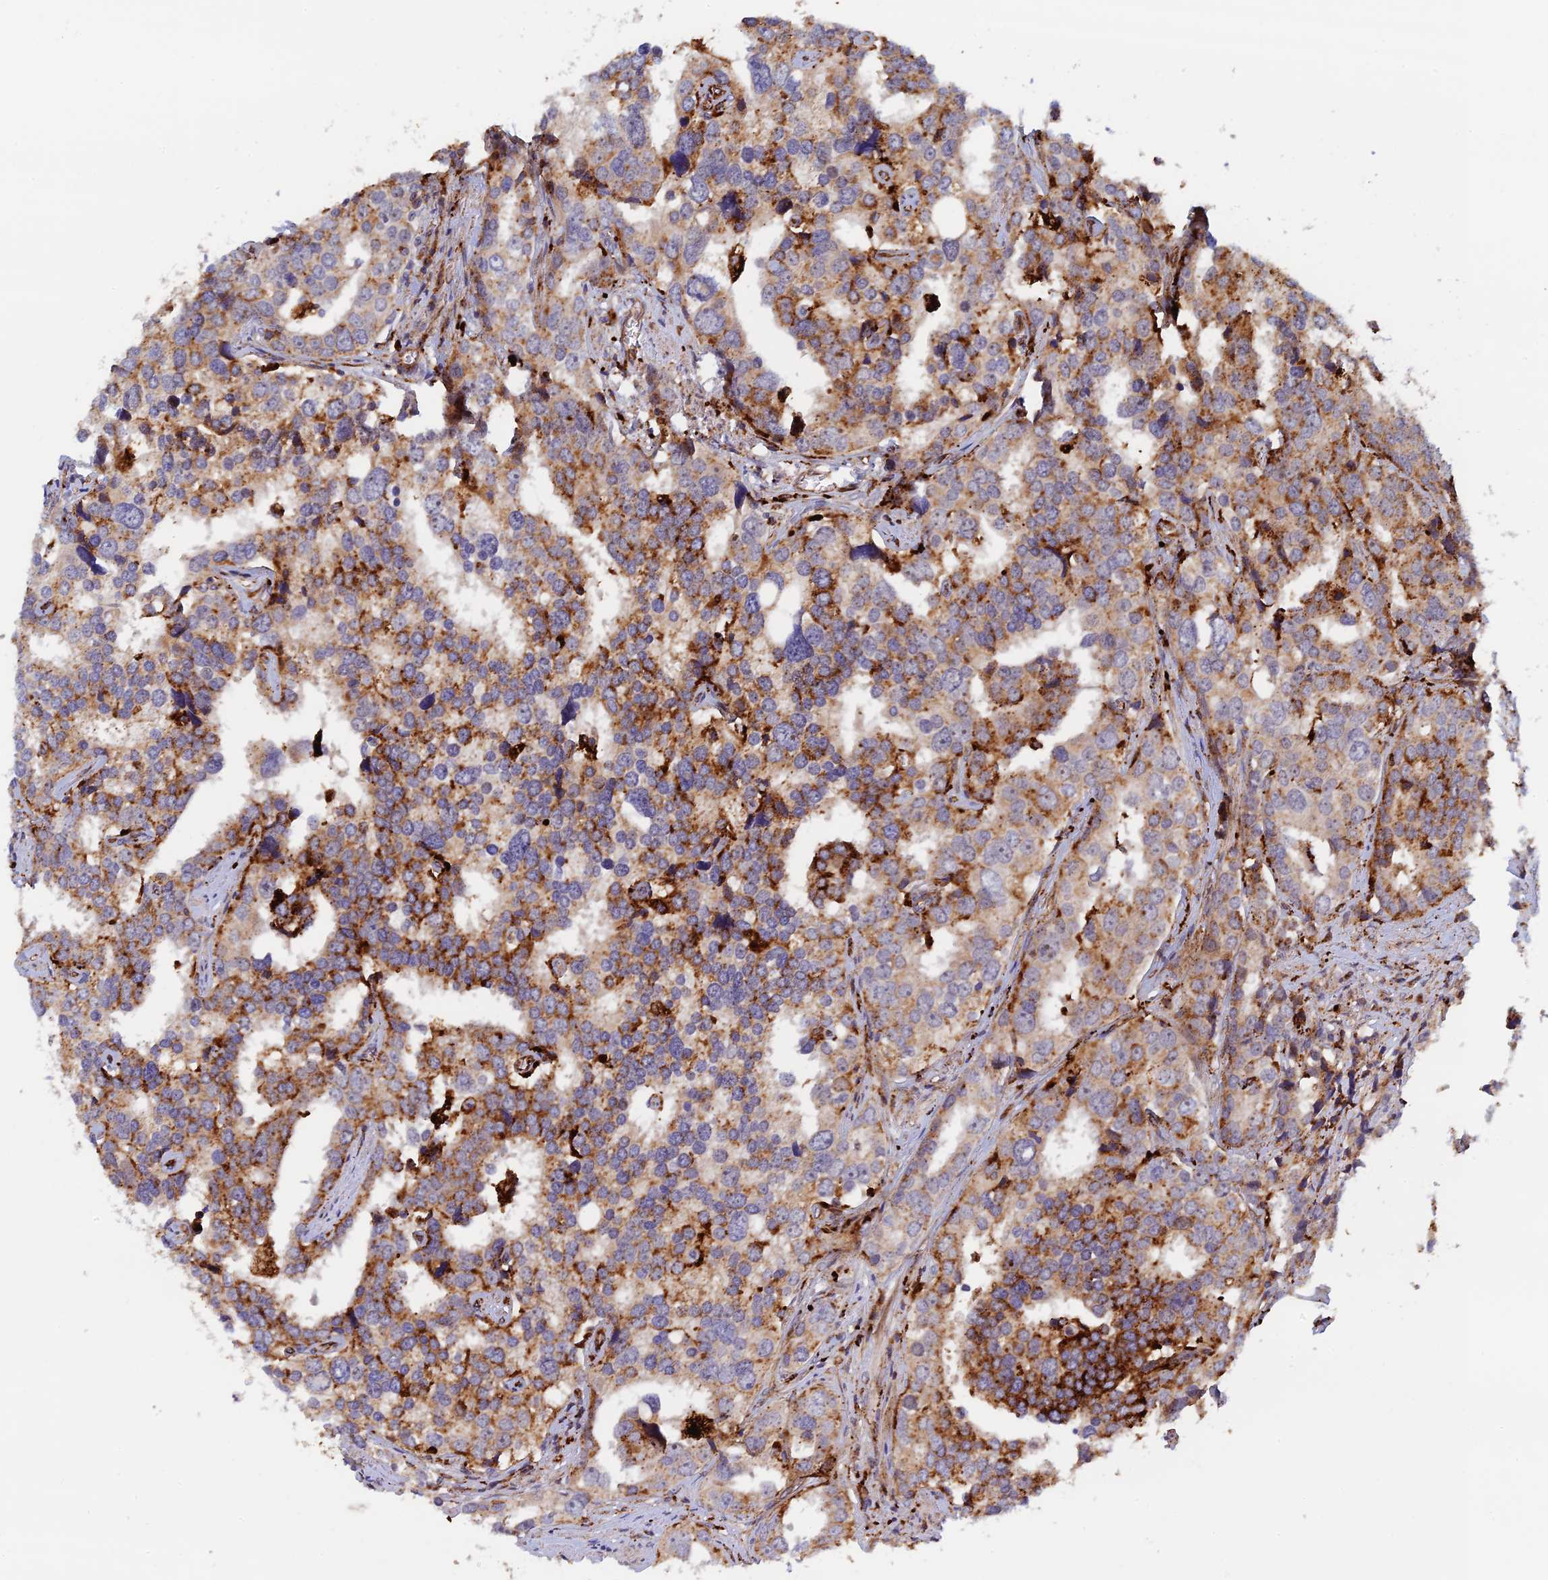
{"staining": {"intensity": "moderate", "quantity": ">75%", "location": "cytoplasmic/membranous"}, "tissue": "prostate cancer", "cell_type": "Tumor cells", "image_type": "cancer", "snomed": [{"axis": "morphology", "description": "Adenocarcinoma, High grade"}, {"axis": "topography", "description": "Prostate"}], "caption": "This image demonstrates IHC staining of human prostate cancer (adenocarcinoma (high-grade)), with medium moderate cytoplasmic/membranous expression in about >75% of tumor cells.", "gene": "PPP2R3C", "patient": {"sex": "male", "age": 71}}